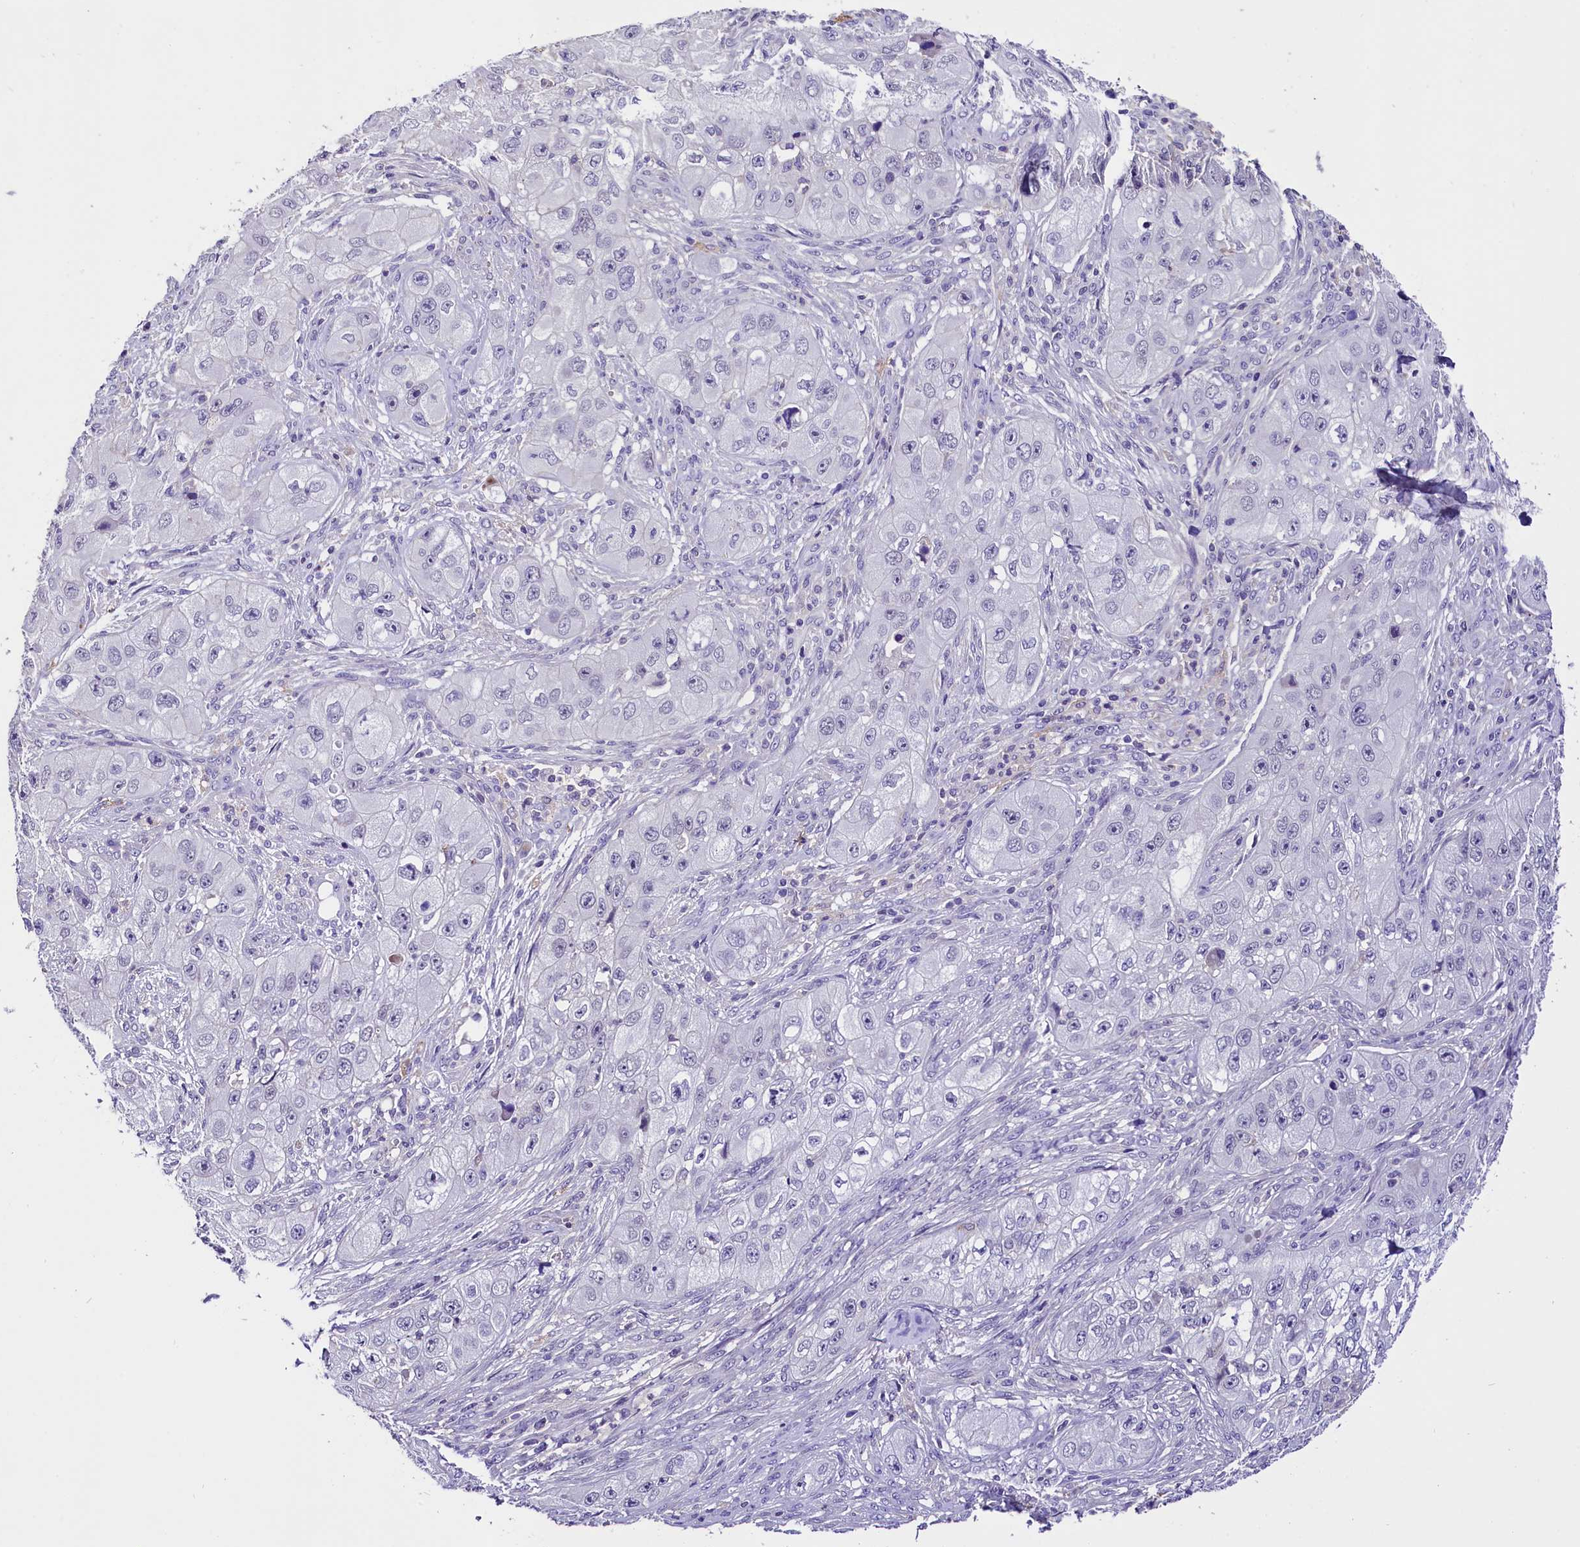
{"staining": {"intensity": "negative", "quantity": "none", "location": "none"}, "tissue": "skin cancer", "cell_type": "Tumor cells", "image_type": "cancer", "snomed": [{"axis": "morphology", "description": "Squamous cell carcinoma, NOS"}, {"axis": "topography", "description": "Skin"}, {"axis": "topography", "description": "Subcutis"}], "caption": "This is a micrograph of immunohistochemistry staining of squamous cell carcinoma (skin), which shows no expression in tumor cells. (DAB immunohistochemistry (IHC) with hematoxylin counter stain).", "gene": "MEX3B", "patient": {"sex": "male", "age": 73}}